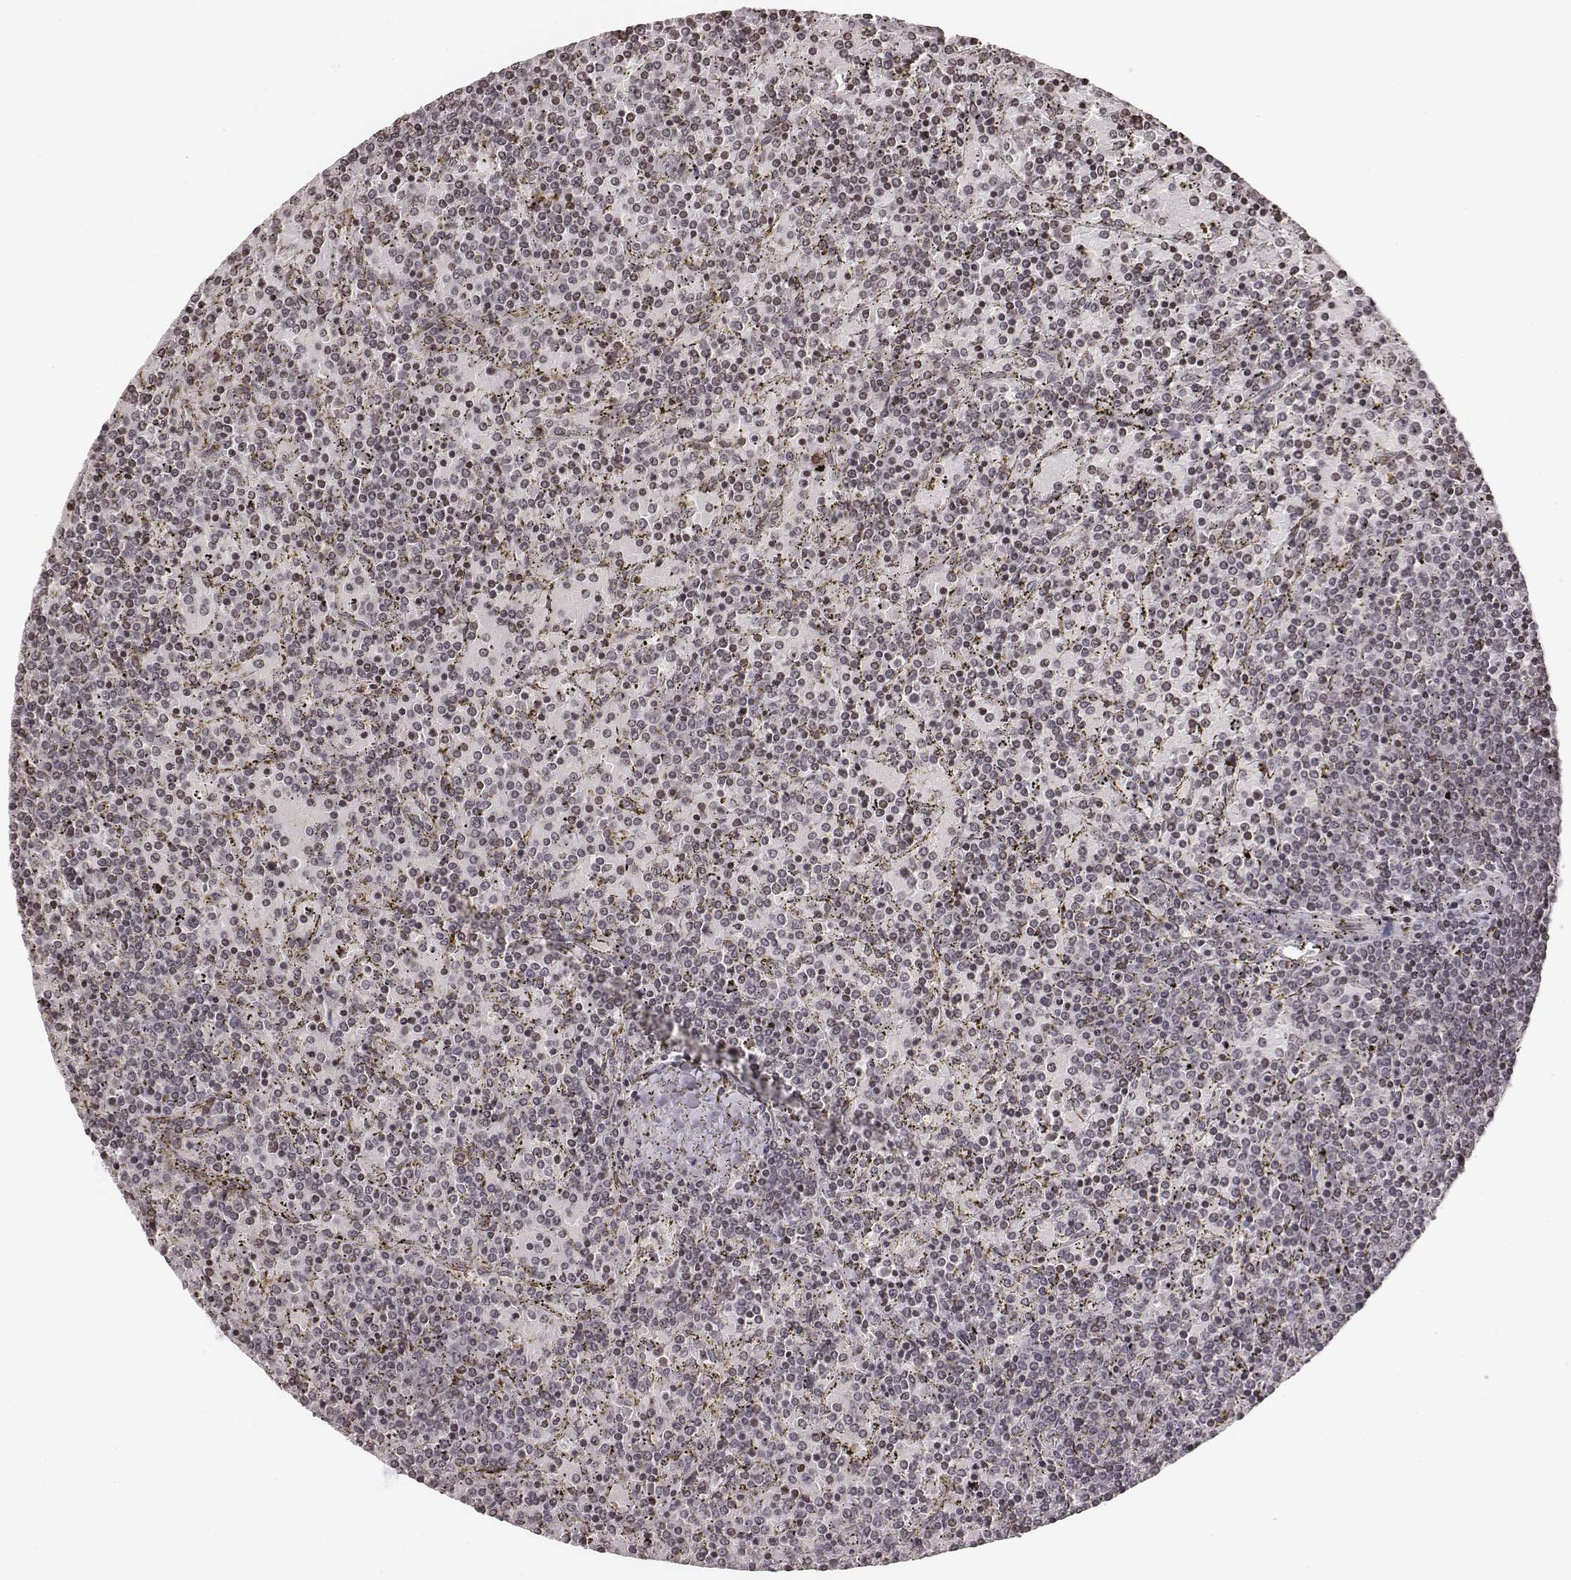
{"staining": {"intensity": "negative", "quantity": "none", "location": "none"}, "tissue": "lymphoma", "cell_type": "Tumor cells", "image_type": "cancer", "snomed": [{"axis": "morphology", "description": "Malignant lymphoma, non-Hodgkin's type, Low grade"}, {"axis": "topography", "description": "Spleen"}], "caption": "Low-grade malignant lymphoma, non-Hodgkin's type was stained to show a protein in brown. There is no significant staining in tumor cells.", "gene": "GRM4", "patient": {"sex": "female", "age": 77}}